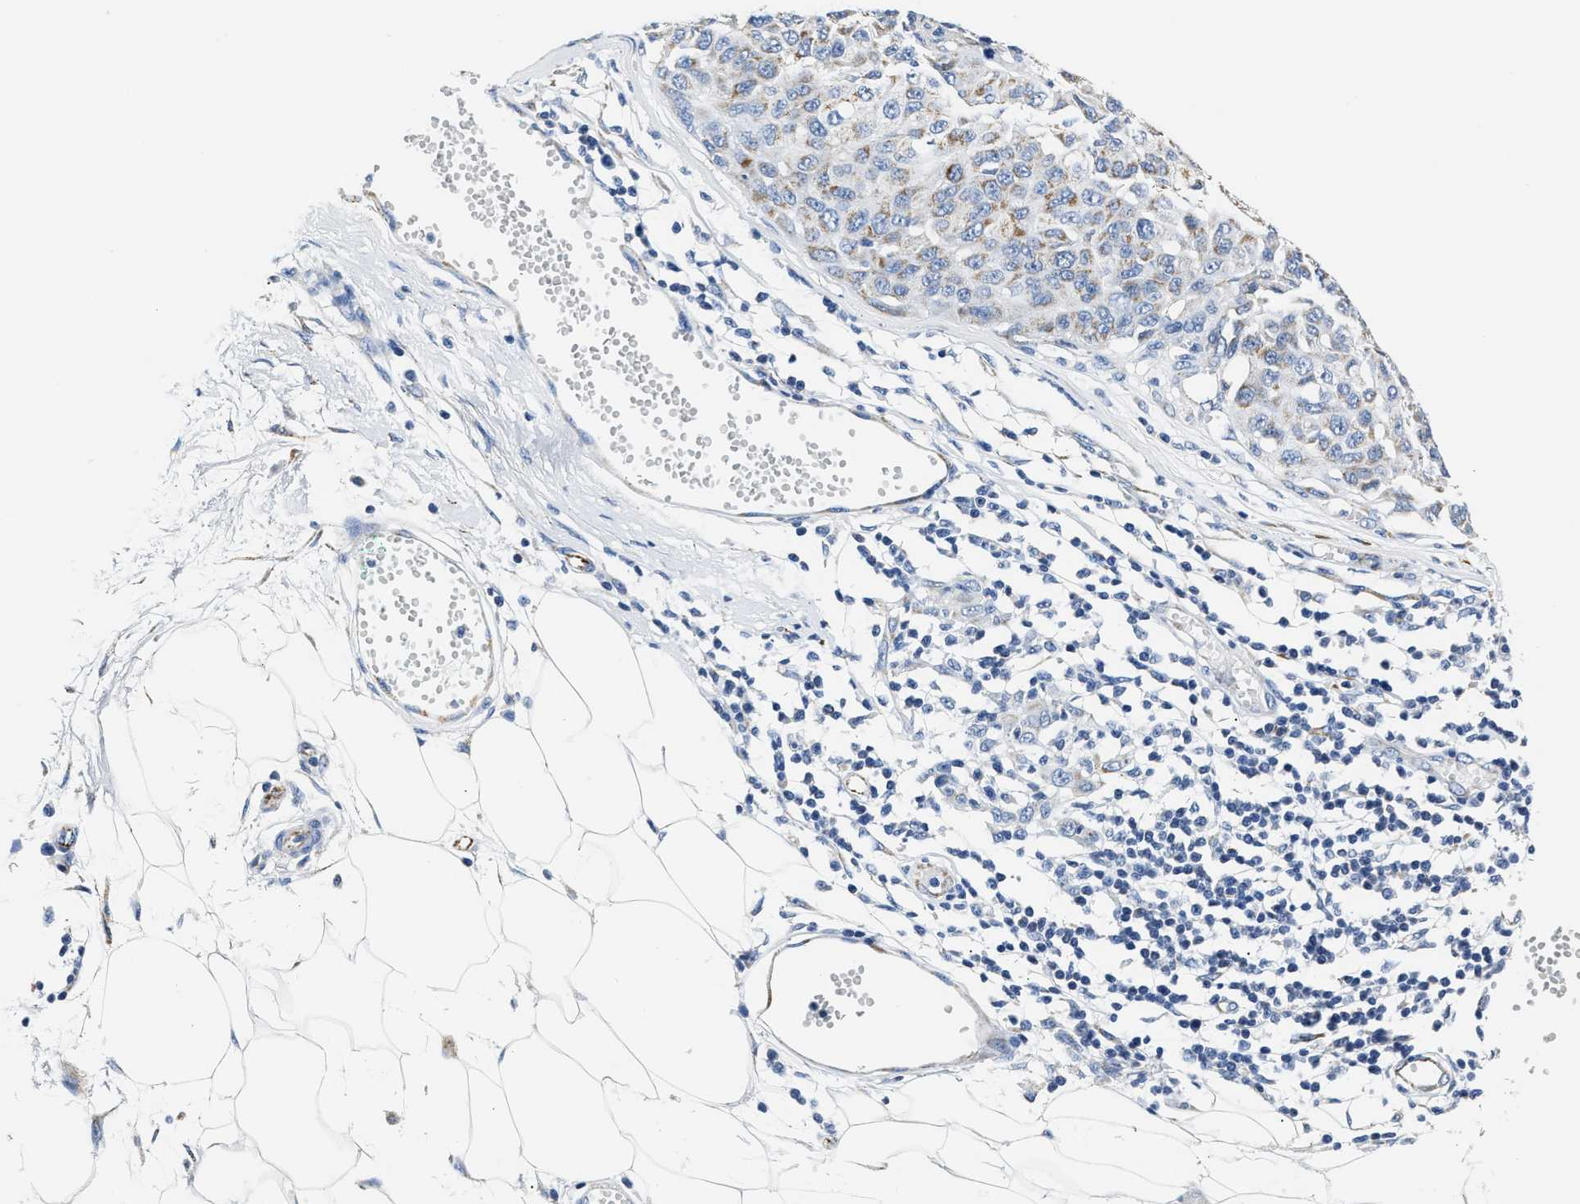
{"staining": {"intensity": "moderate", "quantity": "25%-75%", "location": "cytoplasmic/membranous"}, "tissue": "melanoma", "cell_type": "Tumor cells", "image_type": "cancer", "snomed": [{"axis": "morphology", "description": "Normal tissue, NOS"}, {"axis": "morphology", "description": "Malignant melanoma, NOS"}, {"axis": "topography", "description": "Skin"}], "caption": "Melanoma stained for a protein (brown) reveals moderate cytoplasmic/membranous positive staining in about 25%-75% of tumor cells.", "gene": "AMACR", "patient": {"sex": "male", "age": 62}}